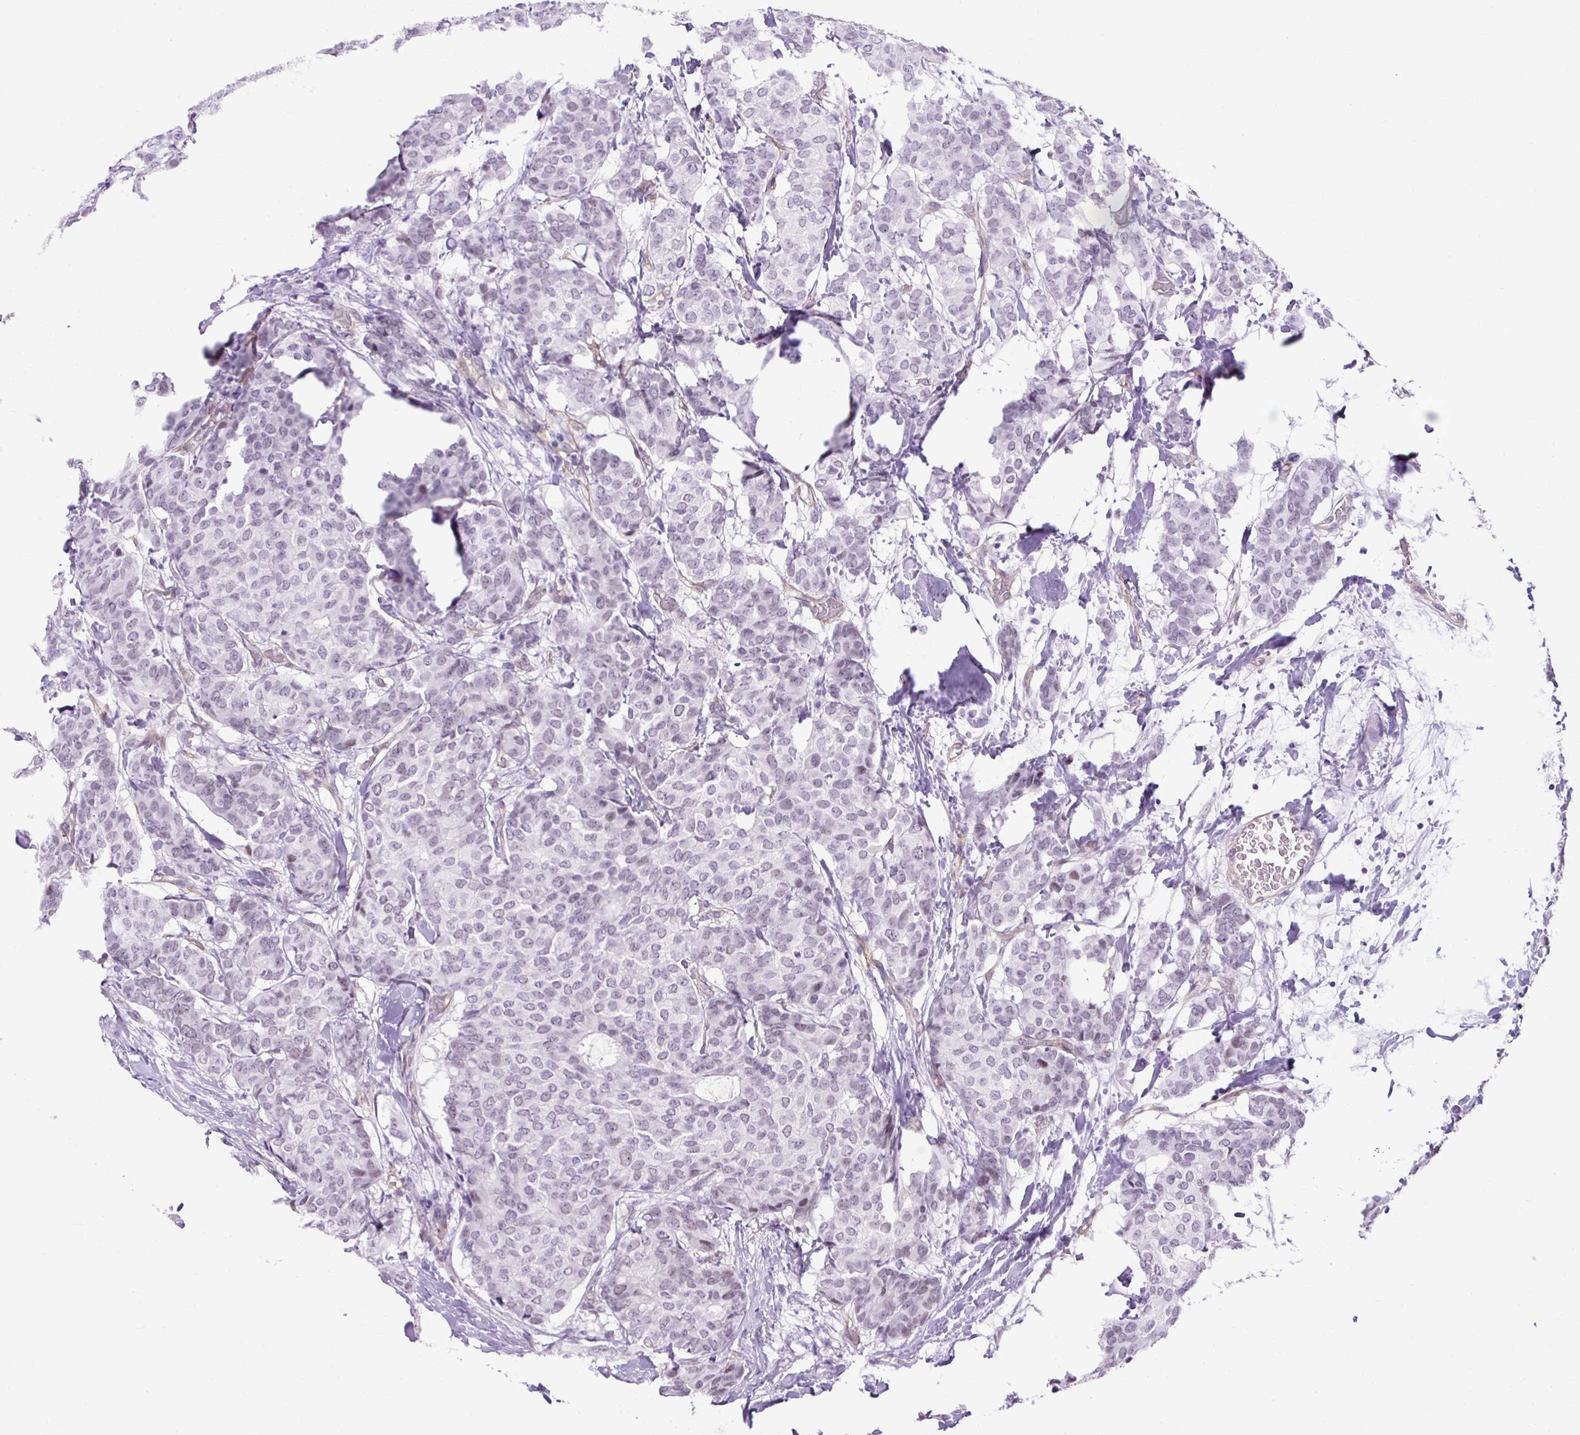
{"staining": {"intensity": "negative", "quantity": "none", "location": "none"}, "tissue": "breast cancer", "cell_type": "Tumor cells", "image_type": "cancer", "snomed": [{"axis": "morphology", "description": "Duct carcinoma"}, {"axis": "topography", "description": "Breast"}], "caption": "High power microscopy image of an IHC histopathology image of breast cancer (invasive ductal carcinoma), revealing no significant expression in tumor cells. (DAB IHC with hematoxylin counter stain).", "gene": "KRT12", "patient": {"sex": "female", "age": 75}}